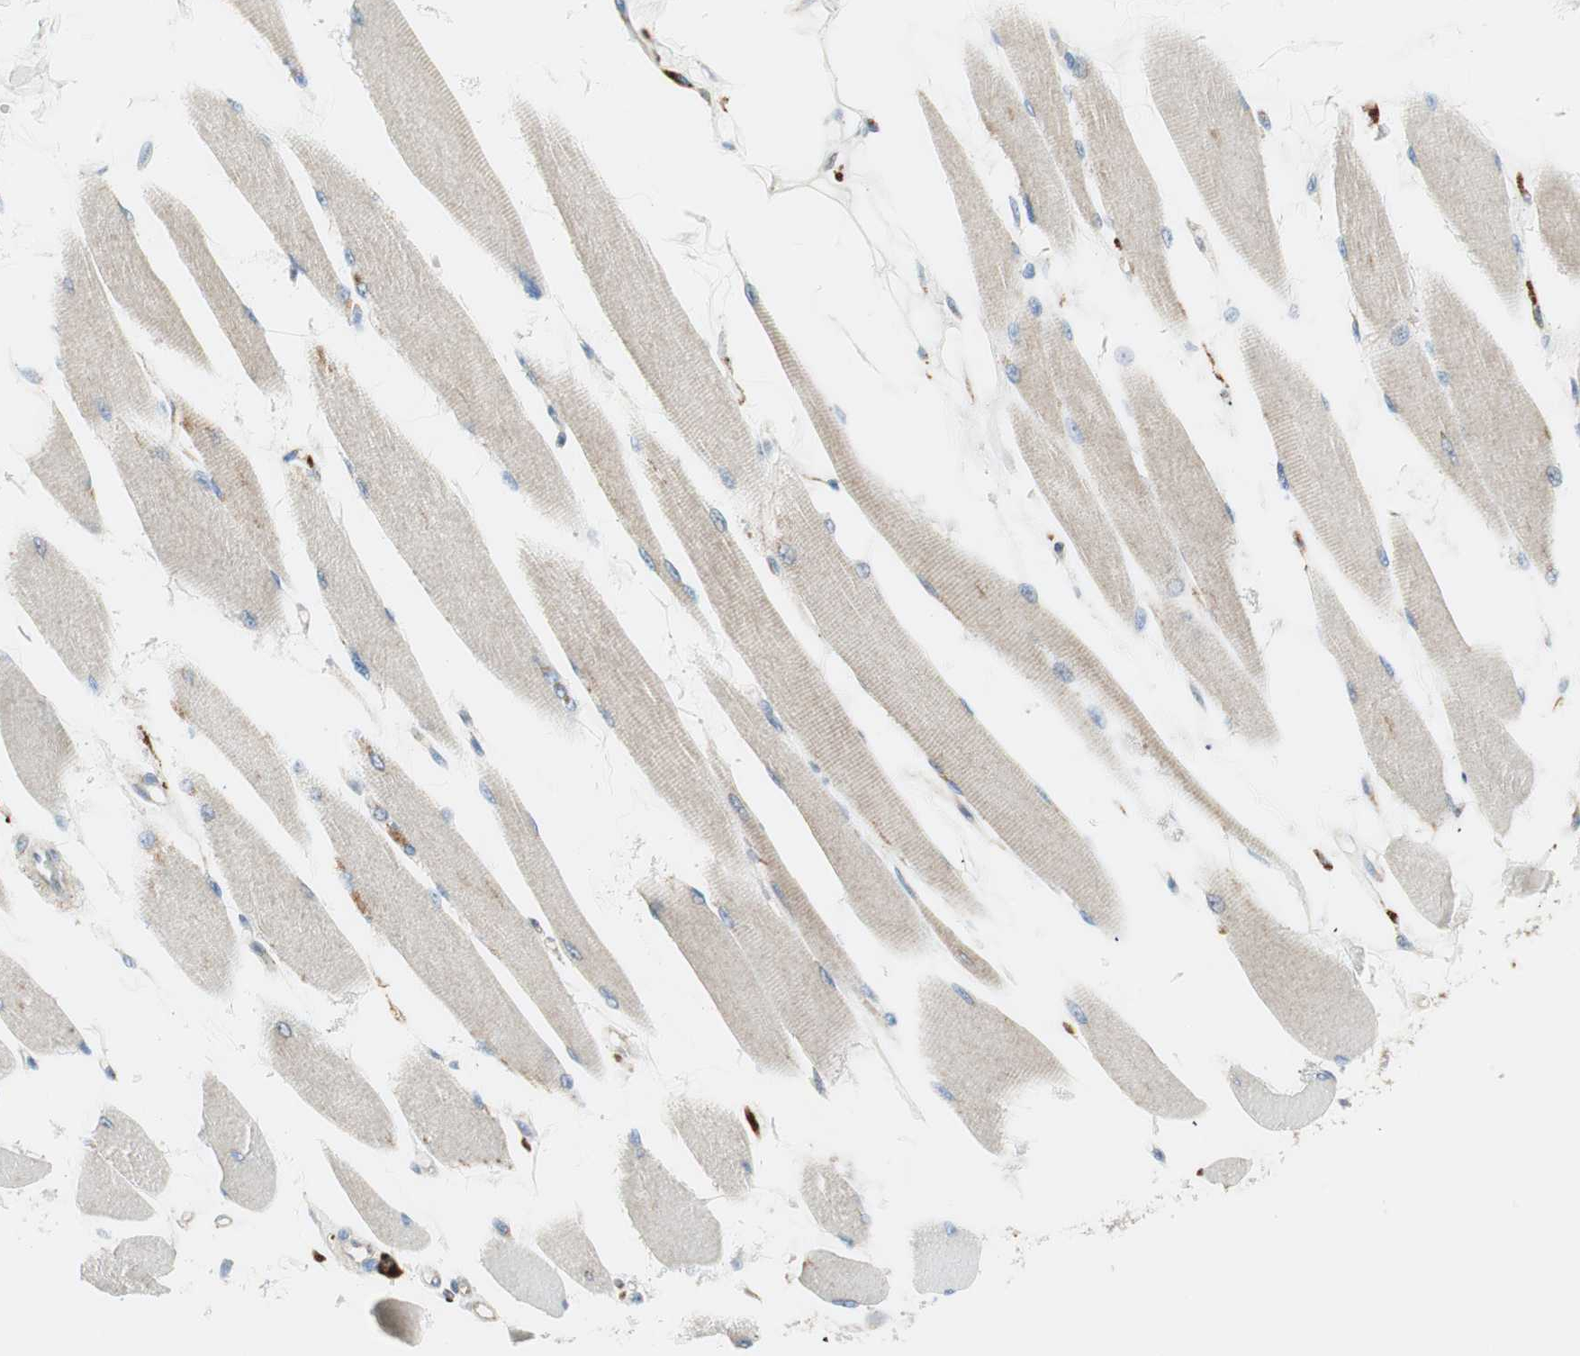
{"staining": {"intensity": "weak", "quantity": "25%-75%", "location": "cytoplasmic/membranous"}, "tissue": "skeletal muscle", "cell_type": "Myocytes", "image_type": "normal", "snomed": [{"axis": "morphology", "description": "Normal tissue, NOS"}, {"axis": "topography", "description": "Skeletal muscle"}, {"axis": "topography", "description": "Peripheral nerve tissue"}], "caption": "Immunohistochemistry (DAB) staining of normal skeletal muscle shows weak cytoplasmic/membranous protein positivity in about 25%-75% of myocytes.", "gene": "ATP6V1G1", "patient": {"sex": "female", "age": 84}}